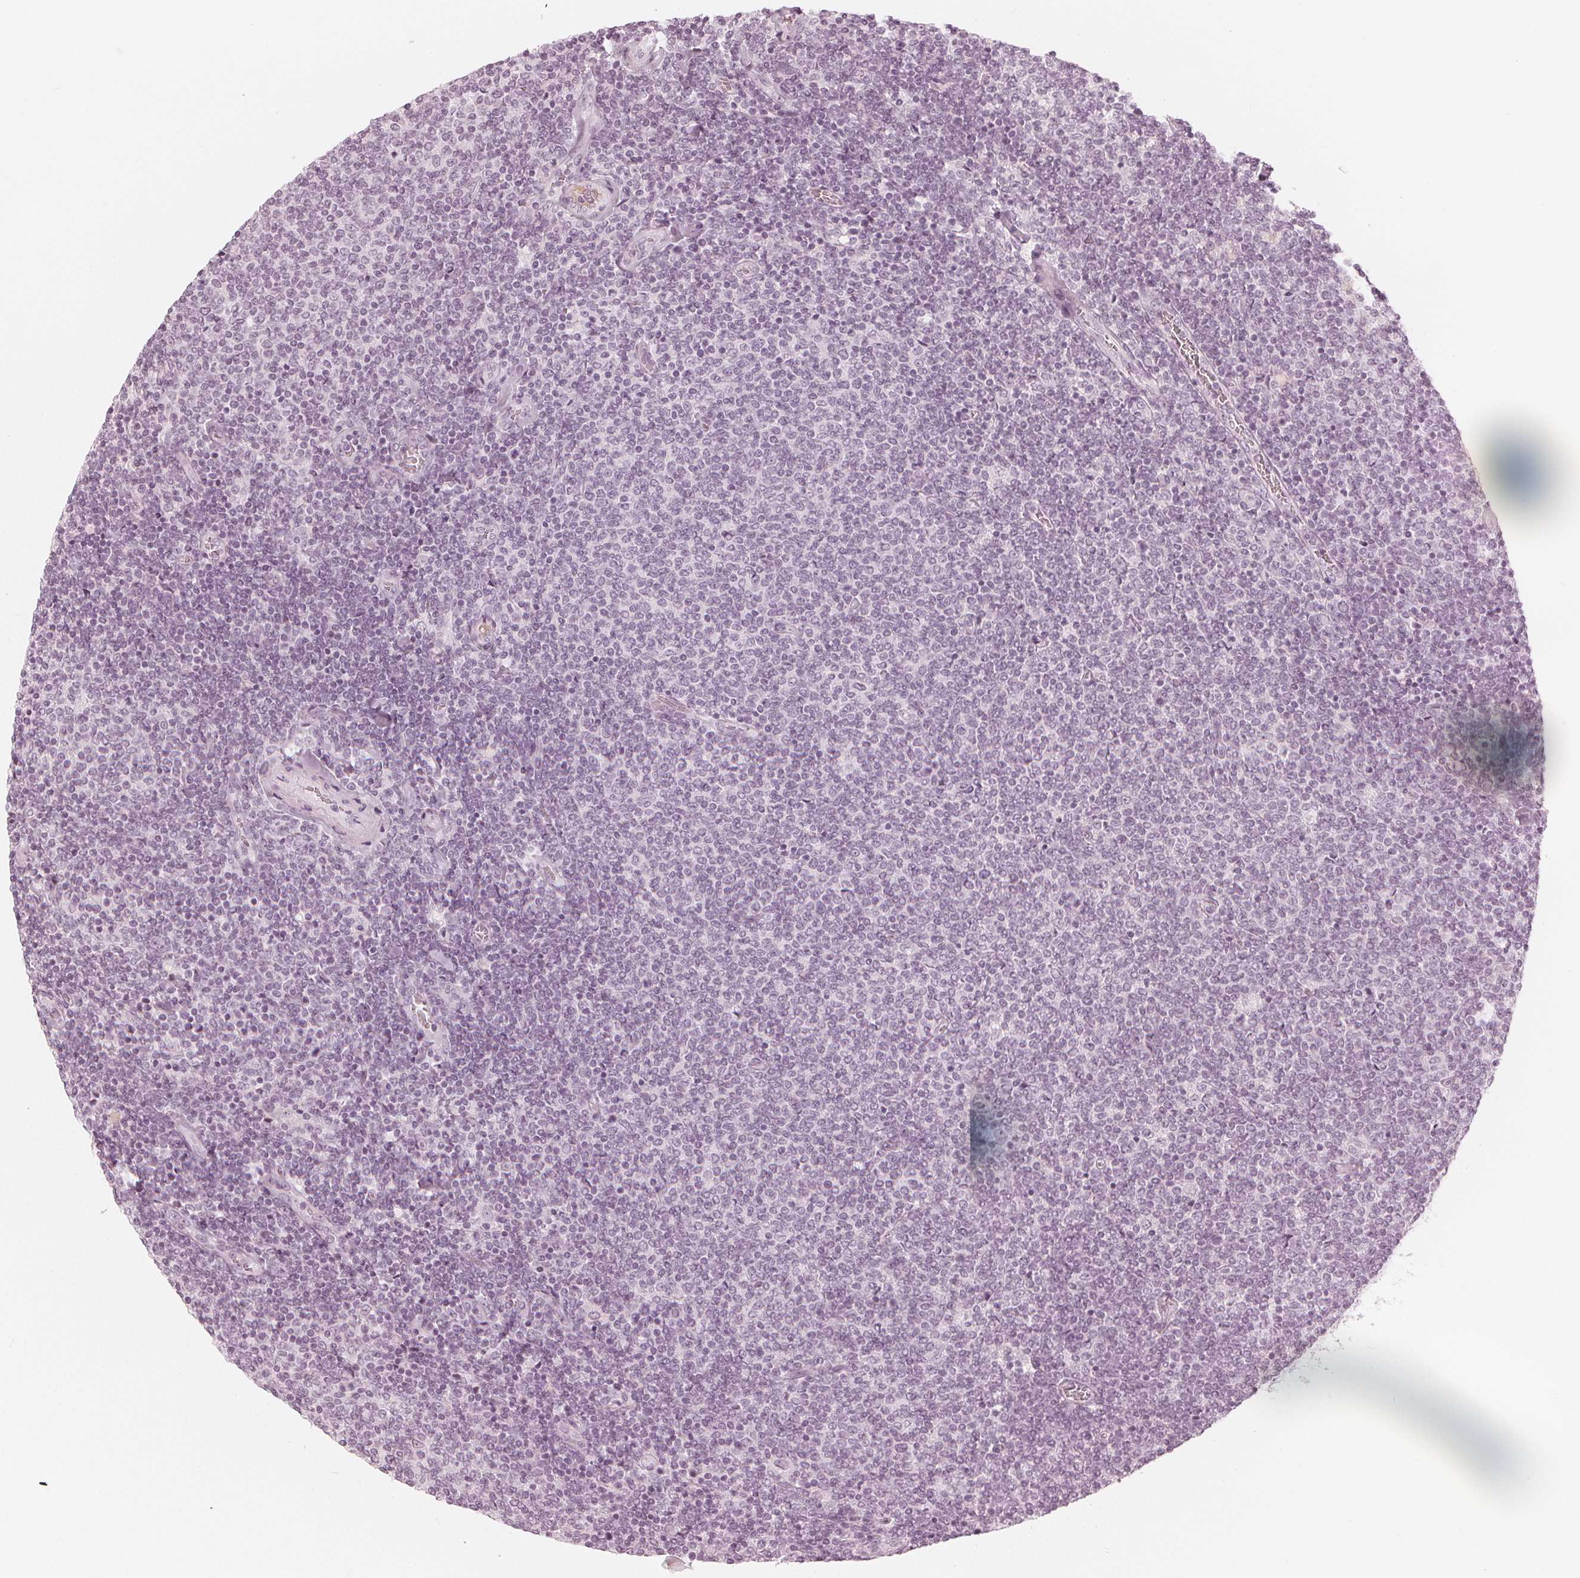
{"staining": {"intensity": "negative", "quantity": "none", "location": "none"}, "tissue": "lymphoma", "cell_type": "Tumor cells", "image_type": "cancer", "snomed": [{"axis": "morphology", "description": "Malignant lymphoma, non-Hodgkin's type, Low grade"}, {"axis": "topography", "description": "Lymph node"}], "caption": "DAB (3,3'-diaminobenzidine) immunohistochemical staining of malignant lymphoma, non-Hodgkin's type (low-grade) reveals no significant positivity in tumor cells.", "gene": "PAEP", "patient": {"sex": "male", "age": 52}}